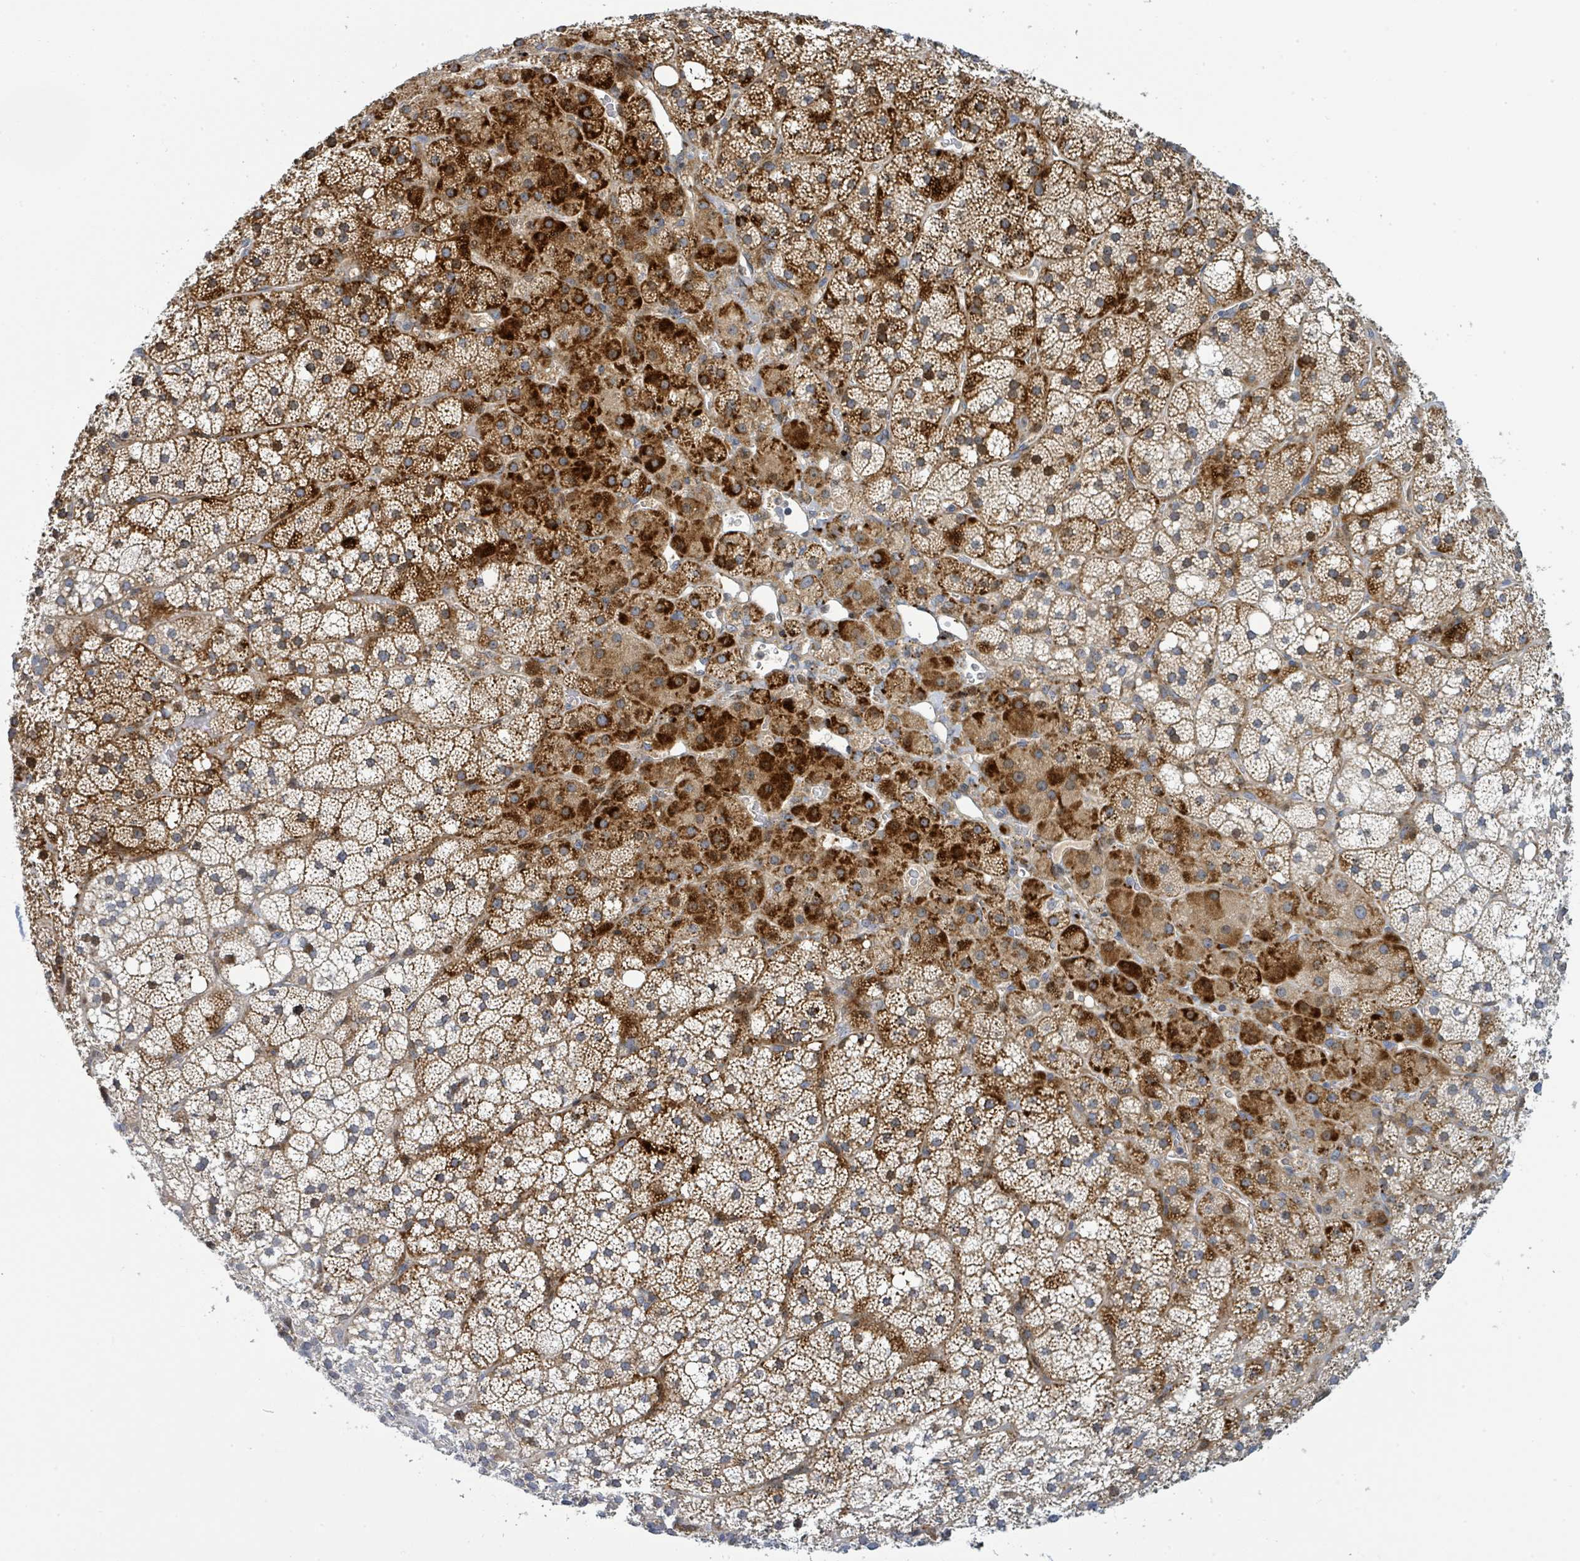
{"staining": {"intensity": "strong", "quantity": "25%-75%", "location": "cytoplasmic/membranous"}, "tissue": "adrenal gland", "cell_type": "Glandular cells", "image_type": "normal", "snomed": [{"axis": "morphology", "description": "Normal tissue, NOS"}, {"axis": "topography", "description": "Adrenal gland"}], "caption": "Glandular cells demonstrate strong cytoplasmic/membranous staining in approximately 25%-75% of cells in benign adrenal gland. Nuclei are stained in blue.", "gene": "CFAP210", "patient": {"sex": "male", "age": 53}}